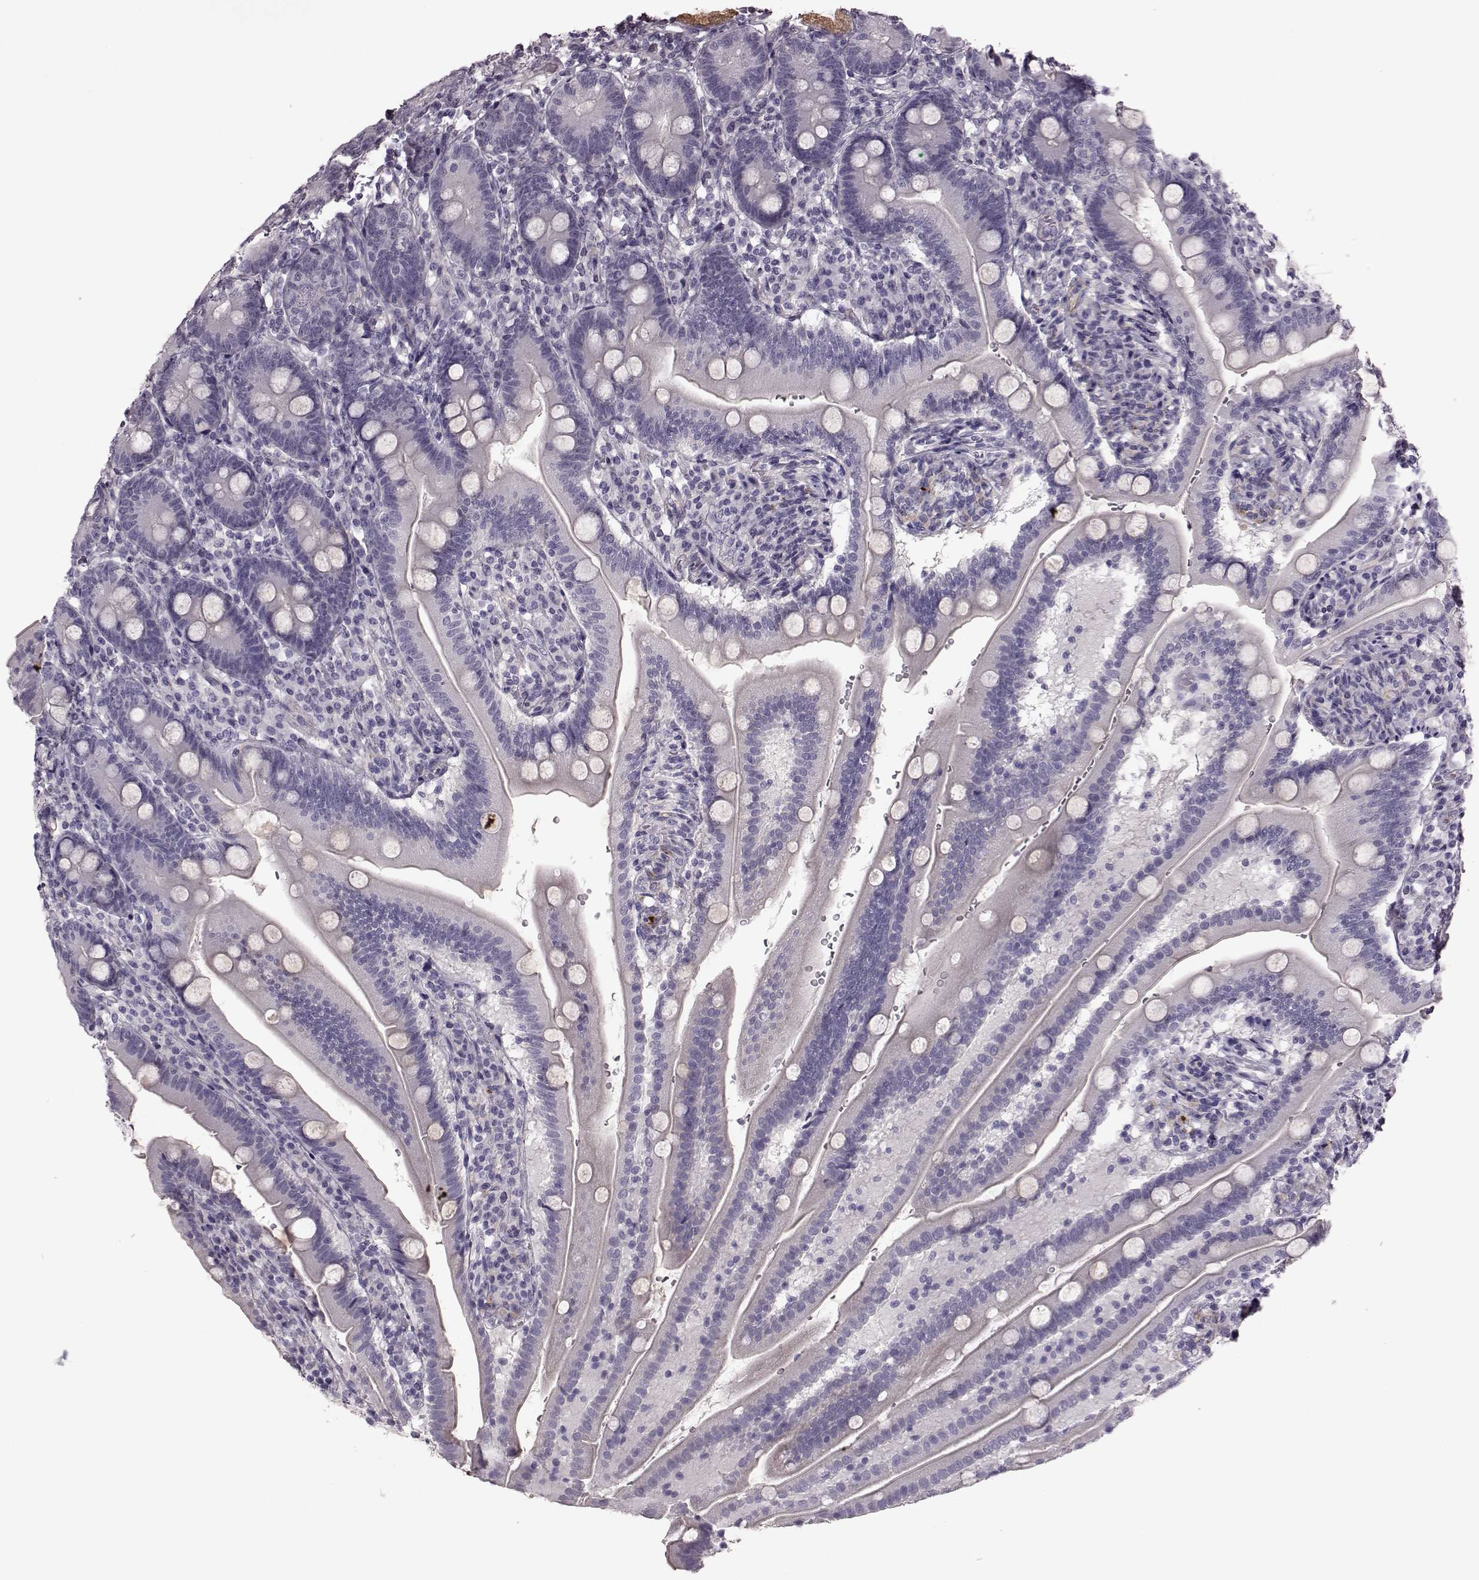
{"staining": {"intensity": "negative", "quantity": "none", "location": "none"}, "tissue": "duodenum", "cell_type": "Glandular cells", "image_type": "normal", "snomed": [{"axis": "morphology", "description": "Normal tissue, NOS"}, {"axis": "topography", "description": "Duodenum"}], "caption": "This is a micrograph of immunohistochemistry (IHC) staining of normal duodenum, which shows no positivity in glandular cells.", "gene": "SNTG1", "patient": {"sex": "female", "age": 67}}